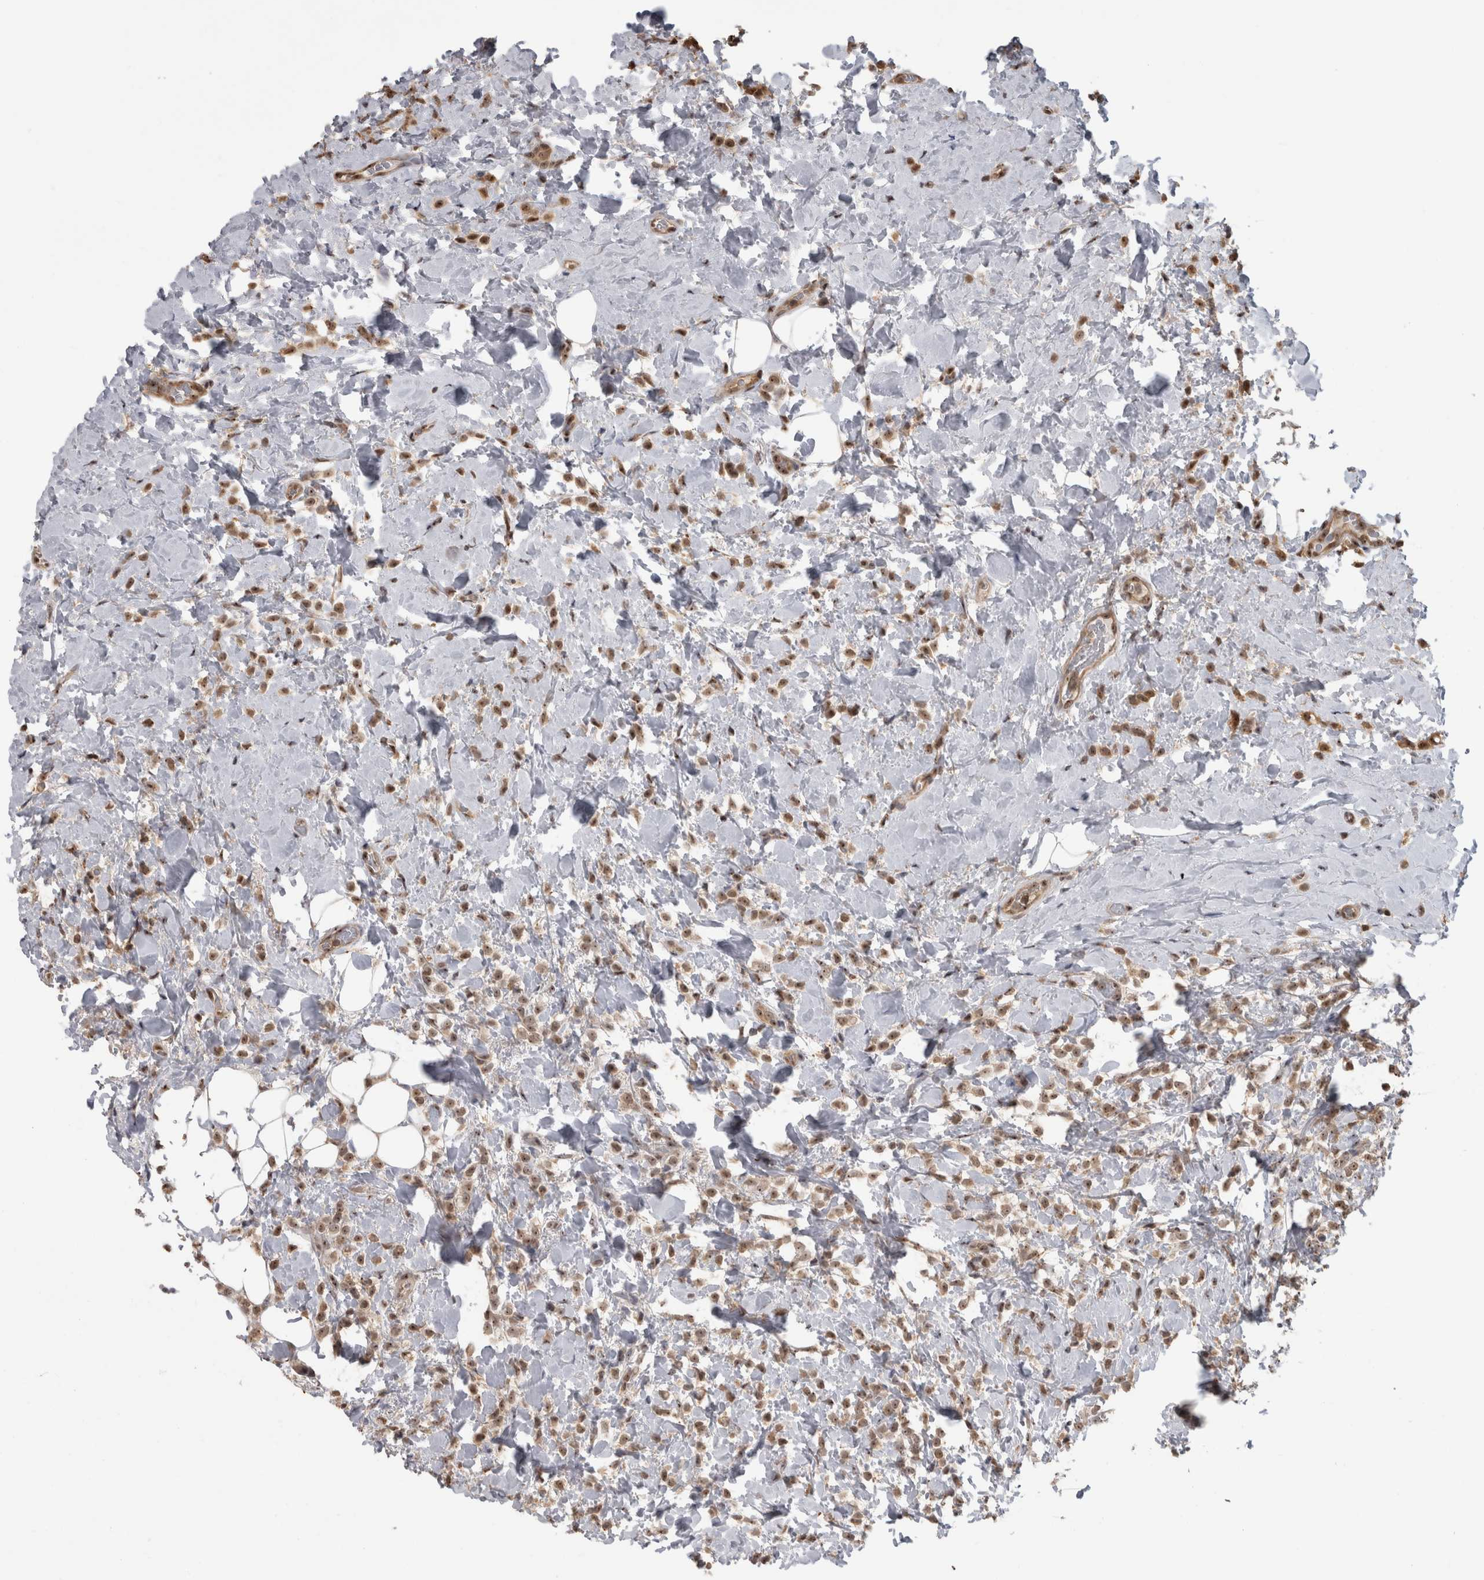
{"staining": {"intensity": "moderate", "quantity": ">75%", "location": "cytoplasmic/membranous,nuclear"}, "tissue": "breast cancer", "cell_type": "Tumor cells", "image_type": "cancer", "snomed": [{"axis": "morphology", "description": "Normal tissue, NOS"}, {"axis": "morphology", "description": "Lobular carcinoma"}, {"axis": "topography", "description": "Breast"}], "caption": "The image reveals staining of breast cancer (lobular carcinoma), revealing moderate cytoplasmic/membranous and nuclear protein staining (brown color) within tumor cells.", "gene": "TDRD7", "patient": {"sex": "female", "age": 50}}